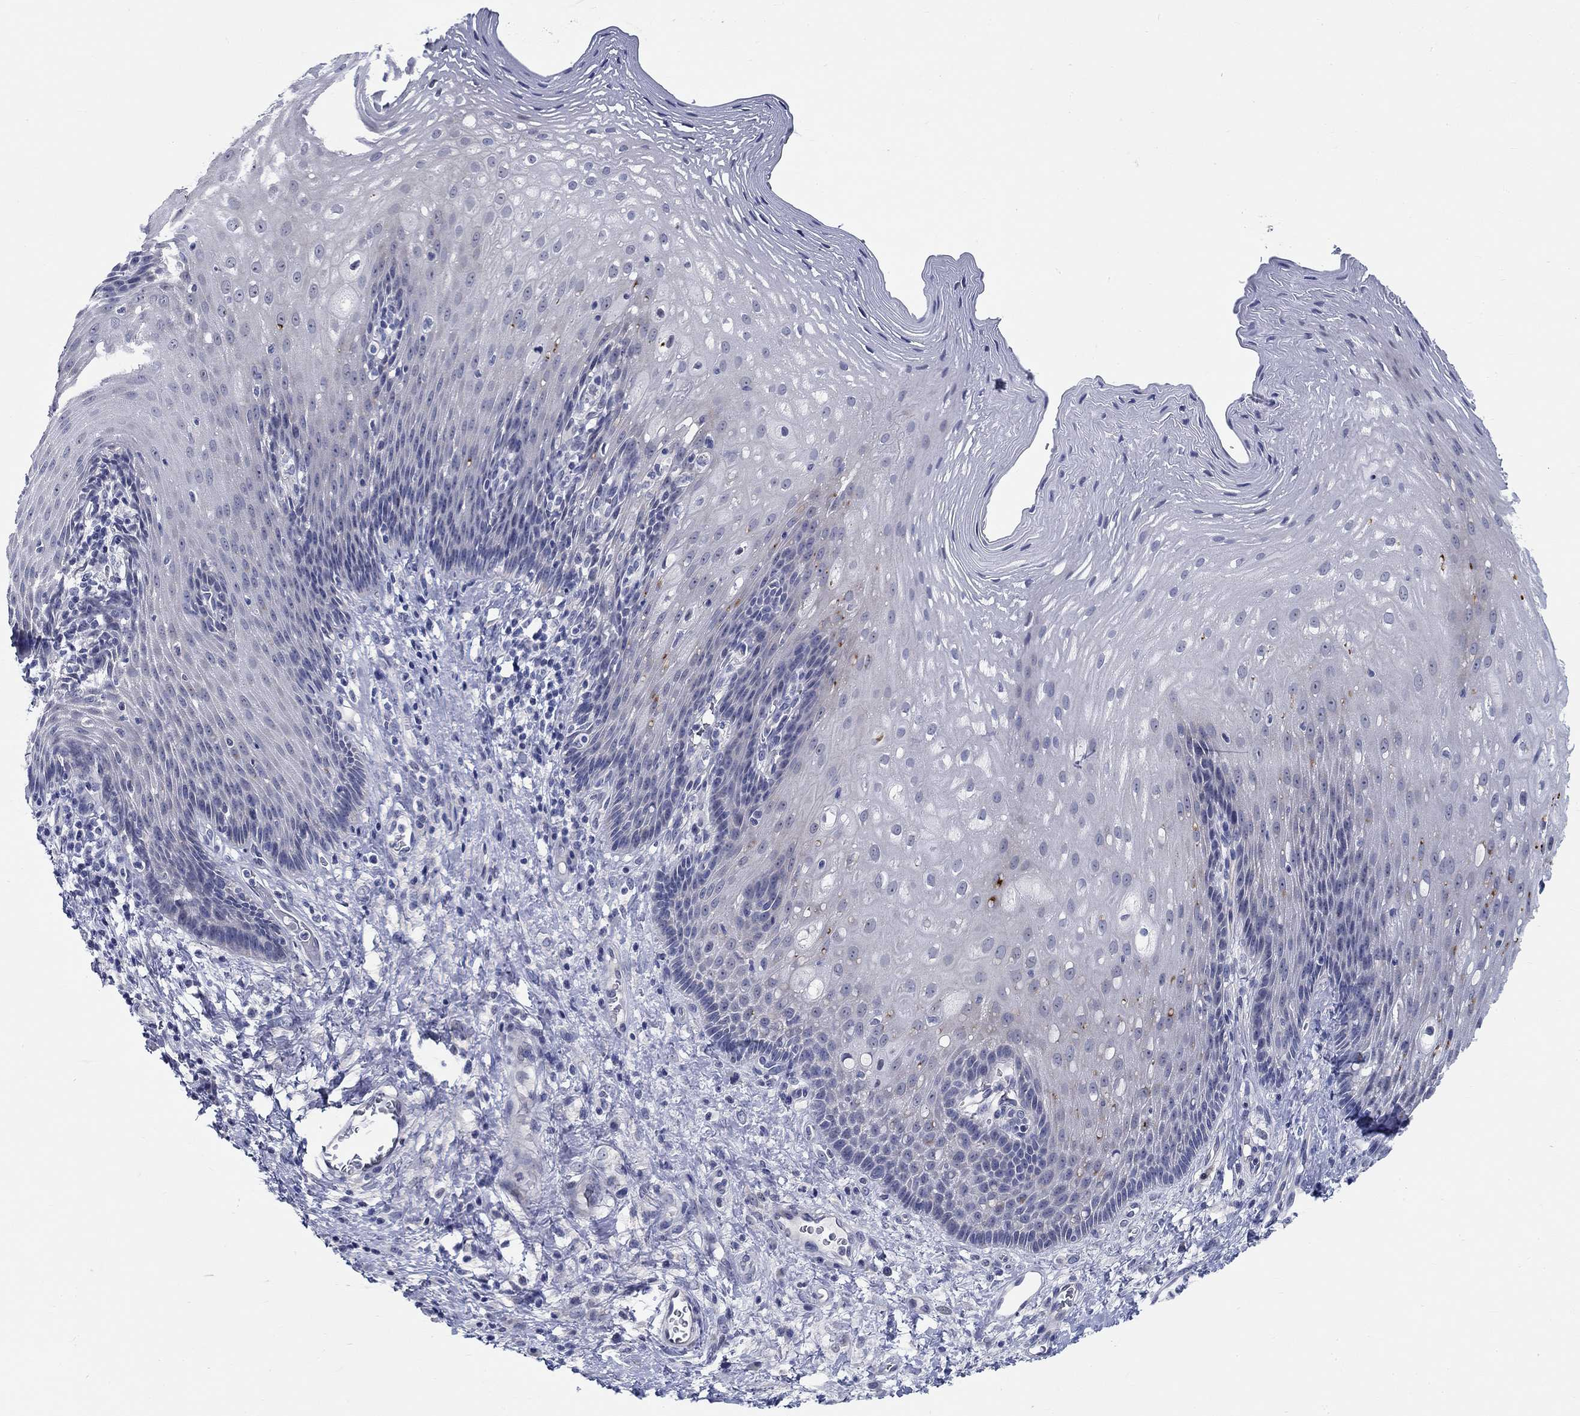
{"staining": {"intensity": "negative", "quantity": "none", "location": "none"}, "tissue": "esophagus", "cell_type": "Squamous epithelial cells", "image_type": "normal", "snomed": [{"axis": "morphology", "description": "Normal tissue, NOS"}, {"axis": "topography", "description": "Esophagus"}], "caption": "This is a micrograph of IHC staining of benign esophagus, which shows no staining in squamous epithelial cells. Brightfield microscopy of immunohistochemistry (IHC) stained with DAB (brown) and hematoxylin (blue), captured at high magnification.", "gene": "SMIM18", "patient": {"sex": "male", "age": 76}}